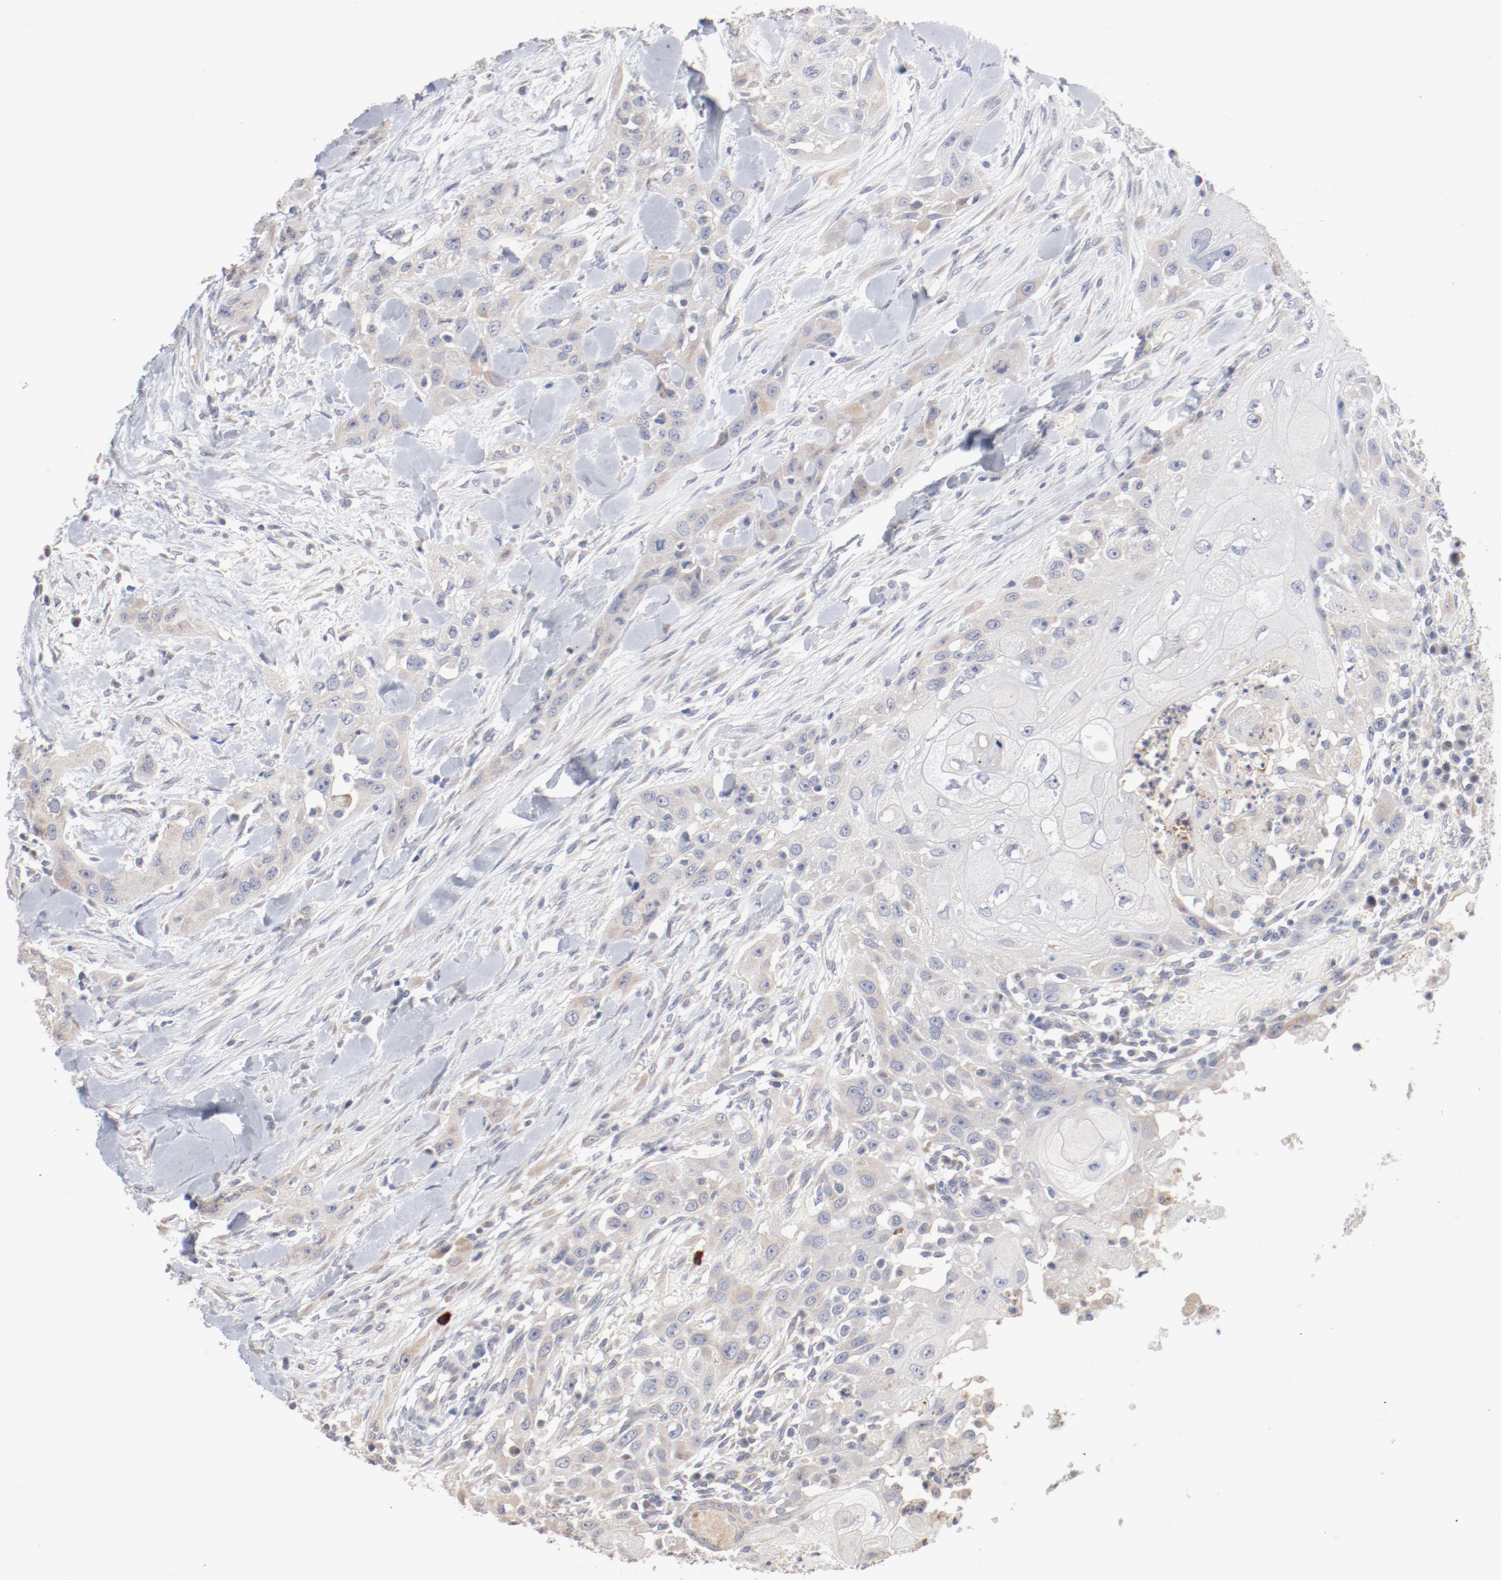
{"staining": {"intensity": "weak", "quantity": "<25%", "location": "cytoplasmic/membranous"}, "tissue": "head and neck cancer", "cell_type": "Tumor cells", "image_type": "cancer", "snomed": [{"axis": "morphology", "description": "Neoplasm, malignant, NOS"}, {"axis": "topography", "description": "Salivary gland"}, {"axis": "topography", "description": "Head-Neck"}], "caption": "A histopathology image of human head and neck malignant neoplasm is negative for staining in tumor cells.", "gene": "AK7", "patient": {"sex": "male", "age": 43}}